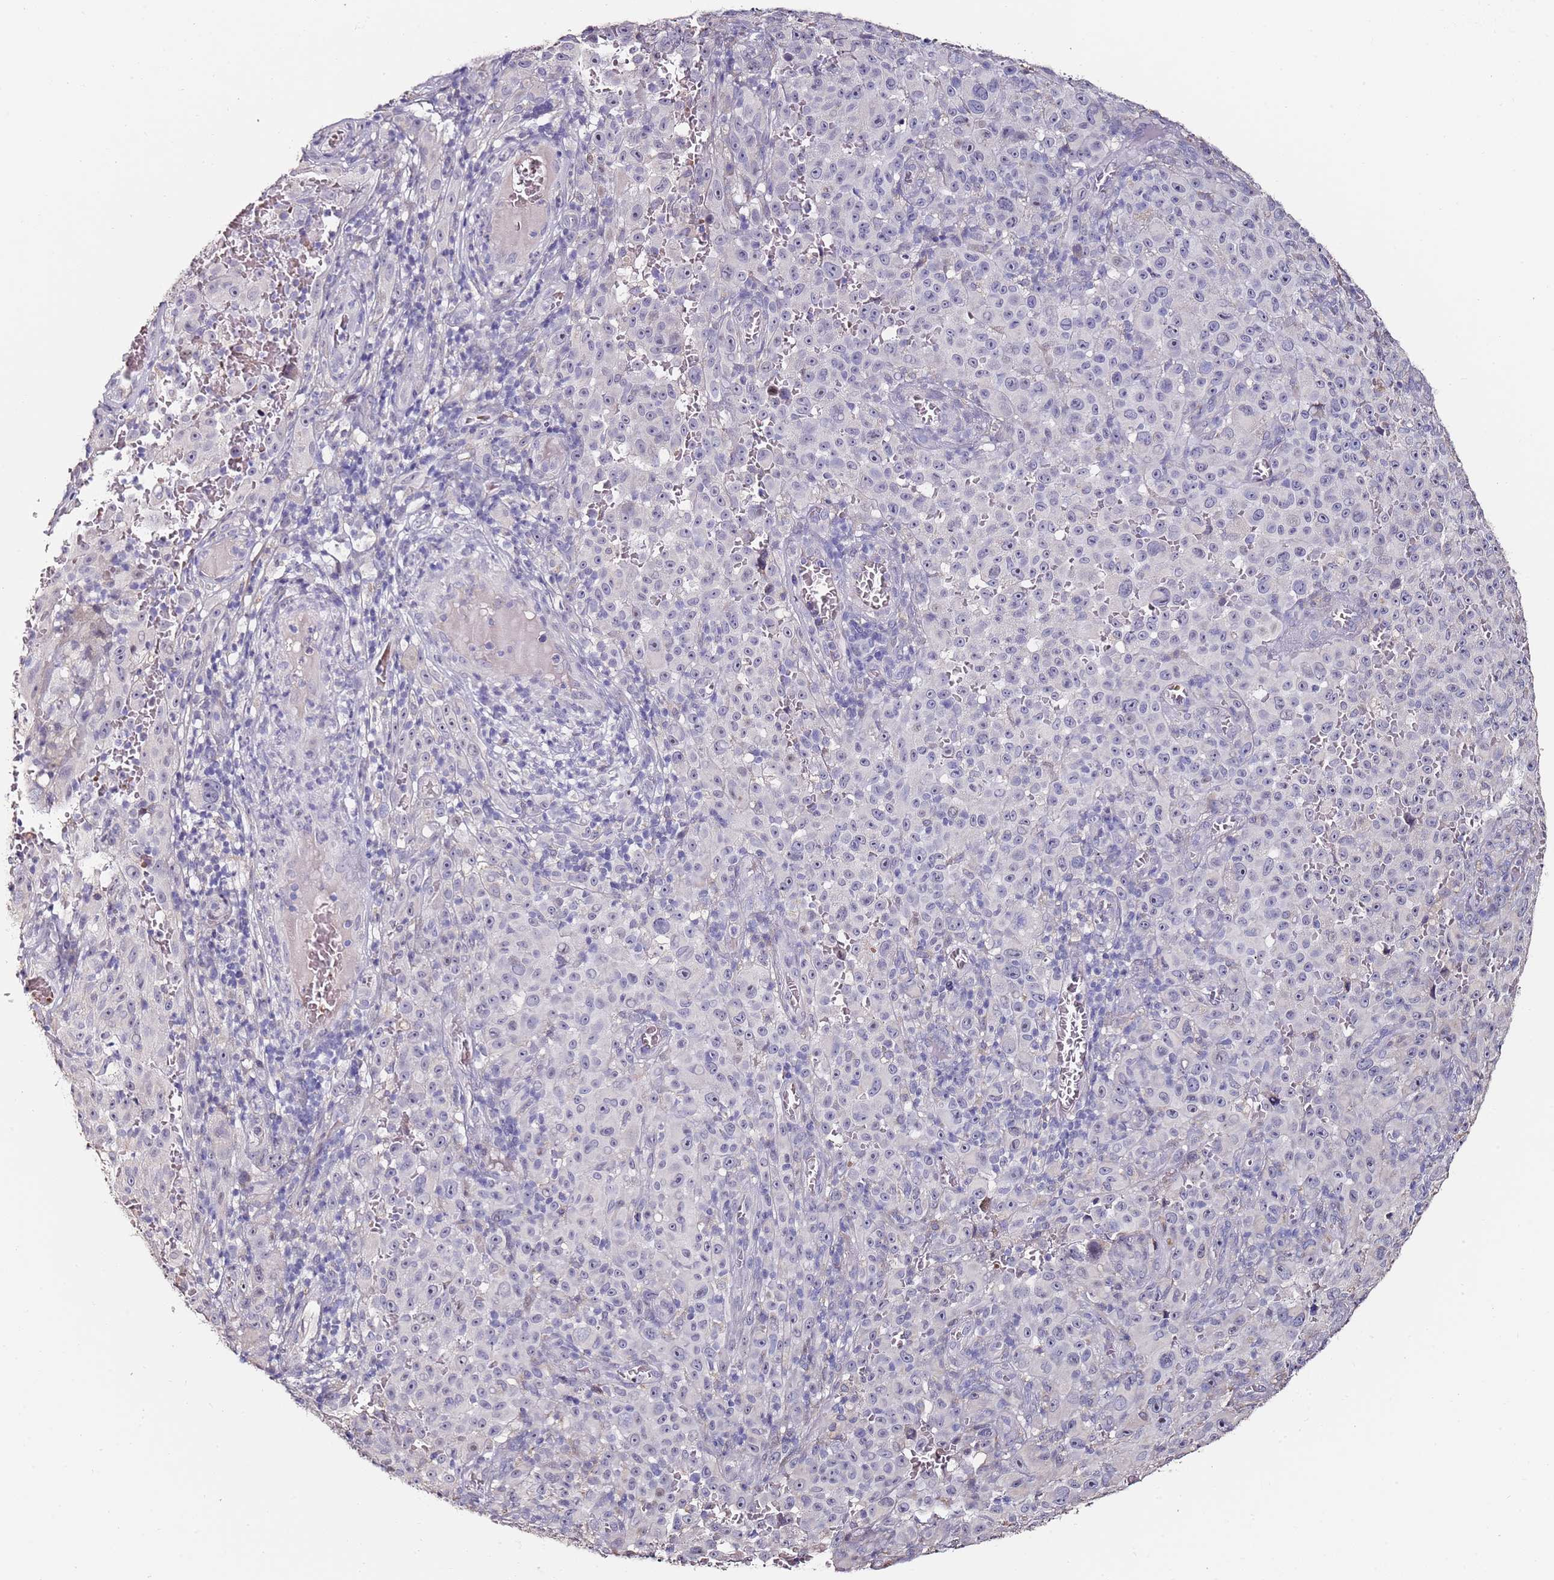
{"staining": {"intensity": "negative", "quantity": "none", "location": "none"}, "tissue": "melanoma", "cell_type": "Tumor cells", "image_type": "cancer", "snomed": [{"axis": "morphology", "description": "Malignant melanoma, NOS"}, {"axis": "topography", "description": "Skin"}], "caption": "Immunohistochemistry (IHC) of melanoma reveals no positivity in tumor cells. The staining is performed using DAB brown chromogen with nuclei counter-stained in using hematoxylin.", "gene": "C3orf80", "patient": {"sex": "female", "age": 82}}